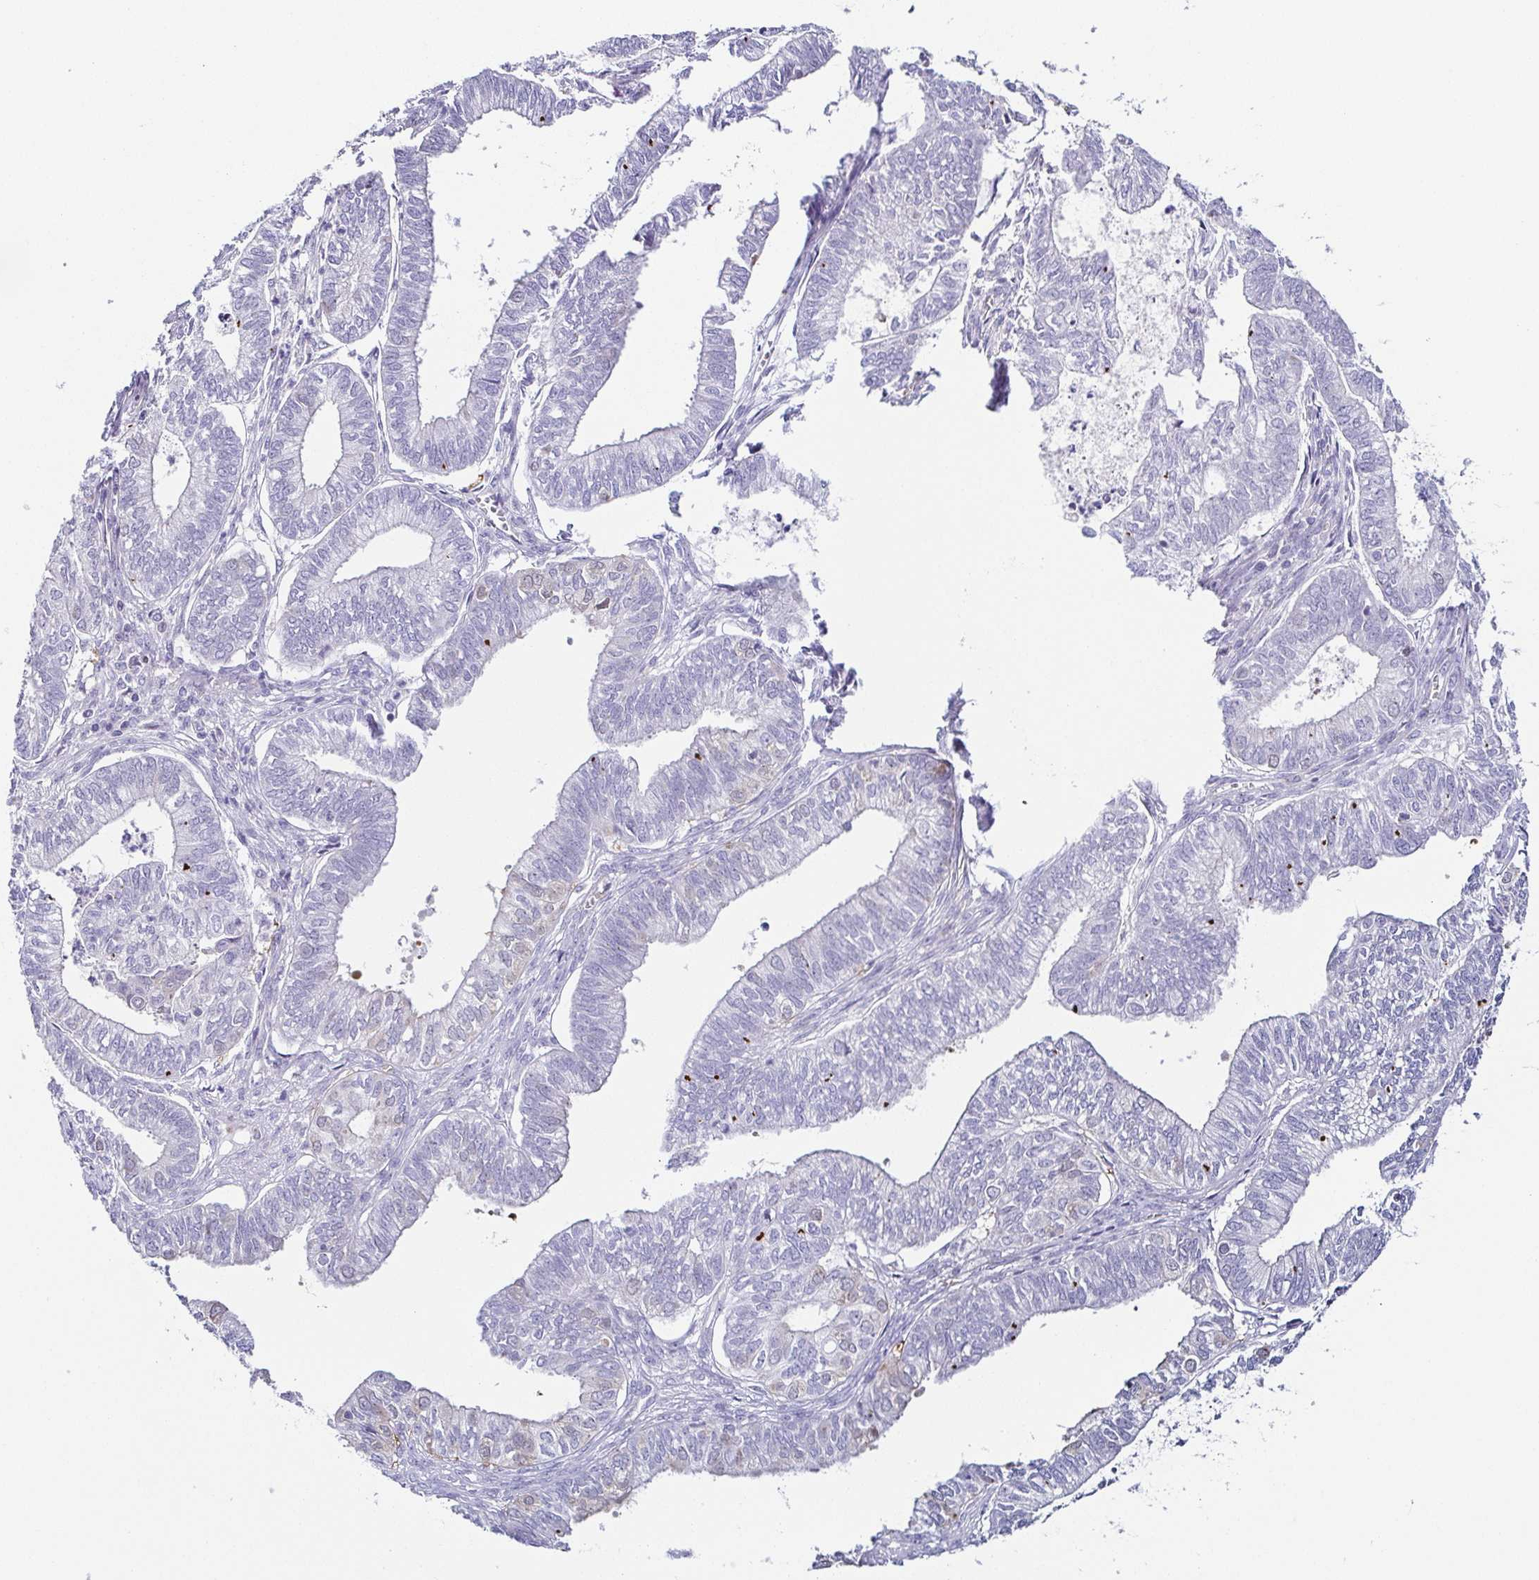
{"staining": {"intensity": "negative", "quantity": "none", "location": "none"}, "tissue": "ovarian cancer", "cell_type": "Tumor cells", "image_type": "cancer", "snomed": [{"axis": "morphology", "description": "Carcinoma, endometroid"}, {"axis": "topography", "description": "Ovary"}], "caption": "There is no significant expression in tumor cells of ovarian endometroid carcinoma.", "gene": "FAM162B", "patient": {"sex": "female", "age": 64}}